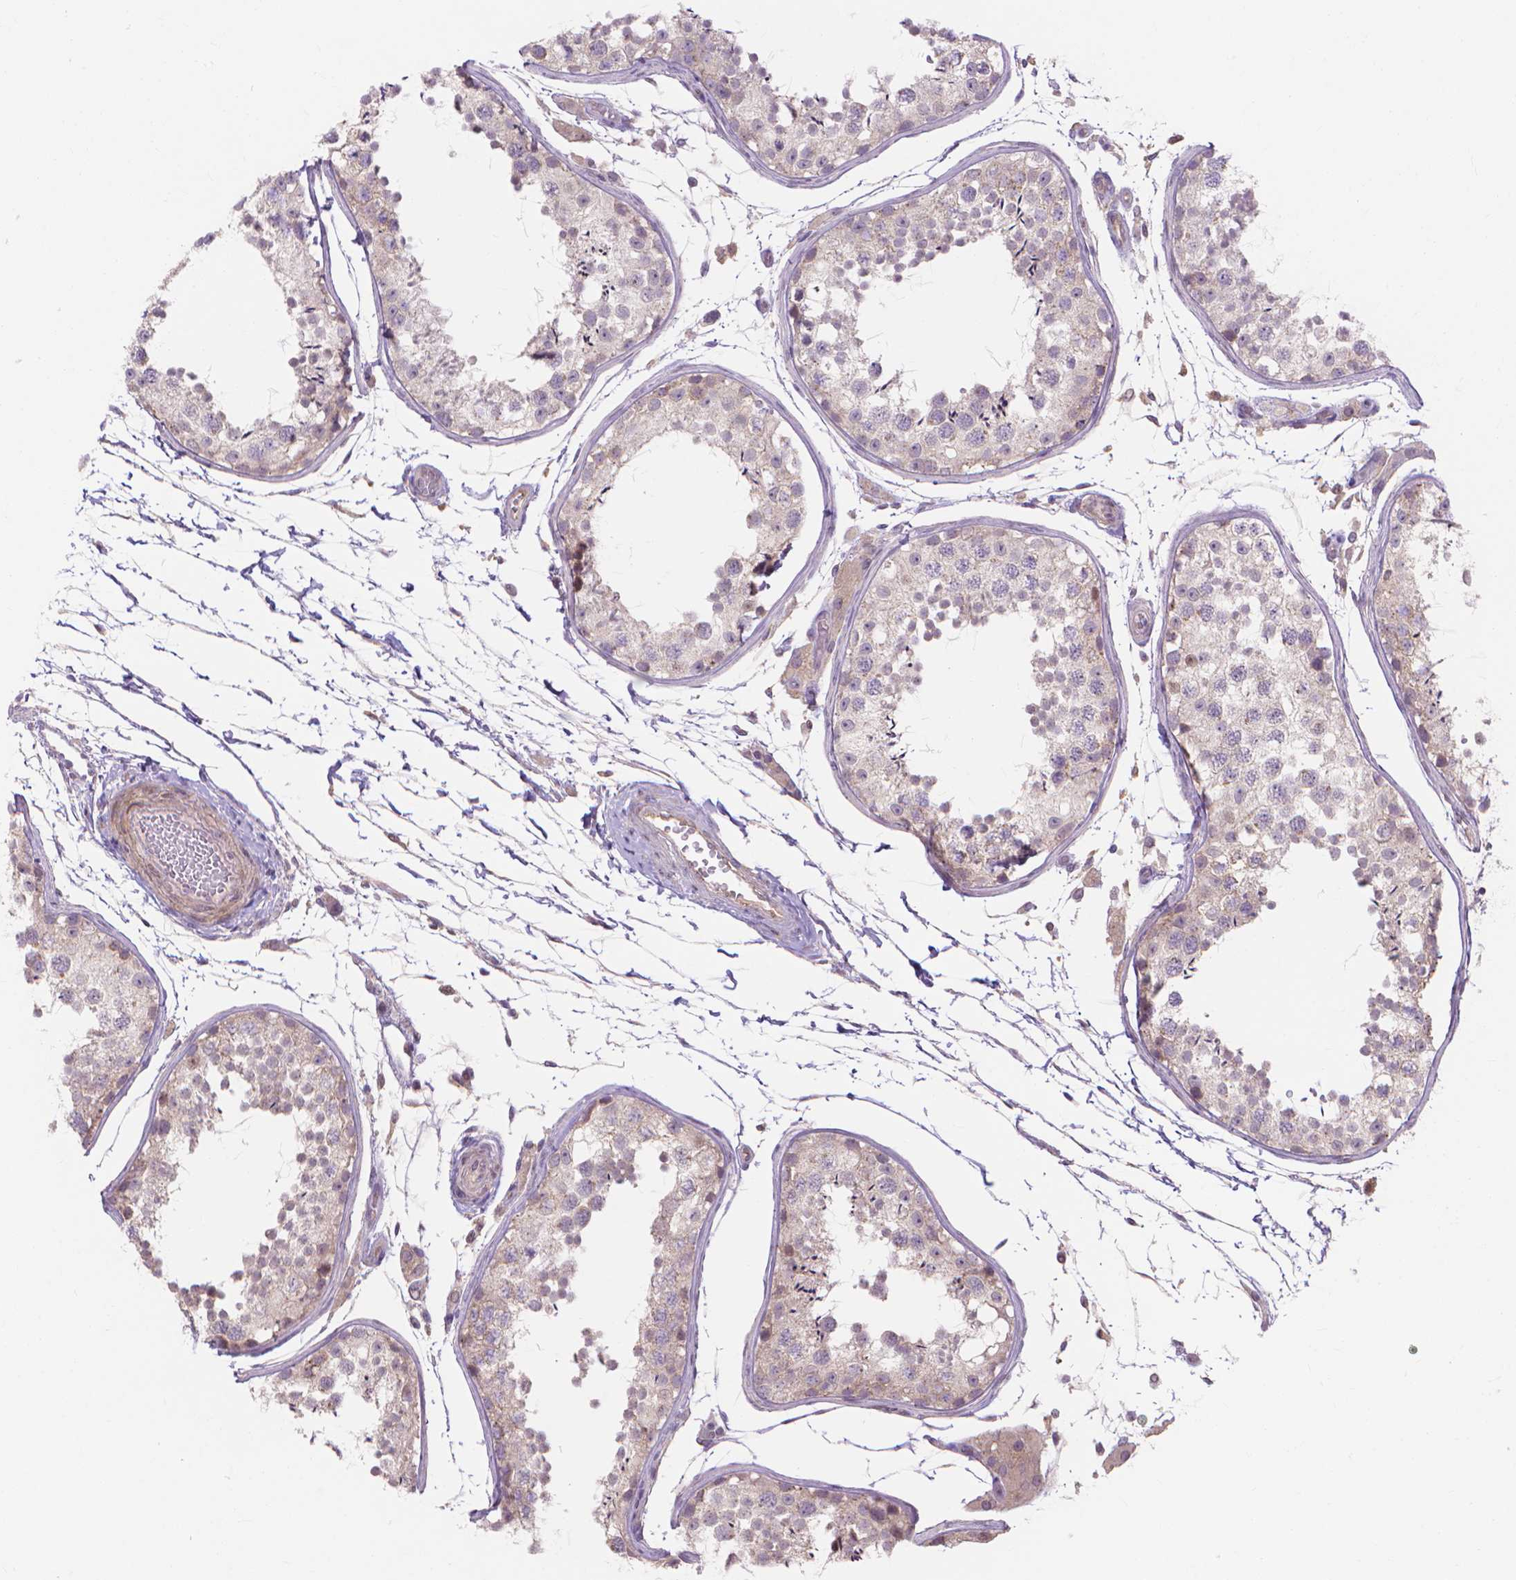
{"staining": {"intensity": "weak", "quantity": "25%-75%", "location": "cytoplasmic/membranous"}, "tissue": "testis", "cell_type": "Cells in seminiferous ducts", "image_type": "normal", "snomed": [{"axis": "morphology", "description": "Normal tissue, NOS"}, {"axis": "topography", "description": "Testis"}], "caption": "A low amount of weak cytoplasmic/membranous staining is seen in about 25%-75% of cells in seminiferous ducts in normal testis. (brown staining indicates protein expression, while blue staining denotes nuclei).", "gene": "PRDM13", "patient": {"sex": "male", "age": 29}}